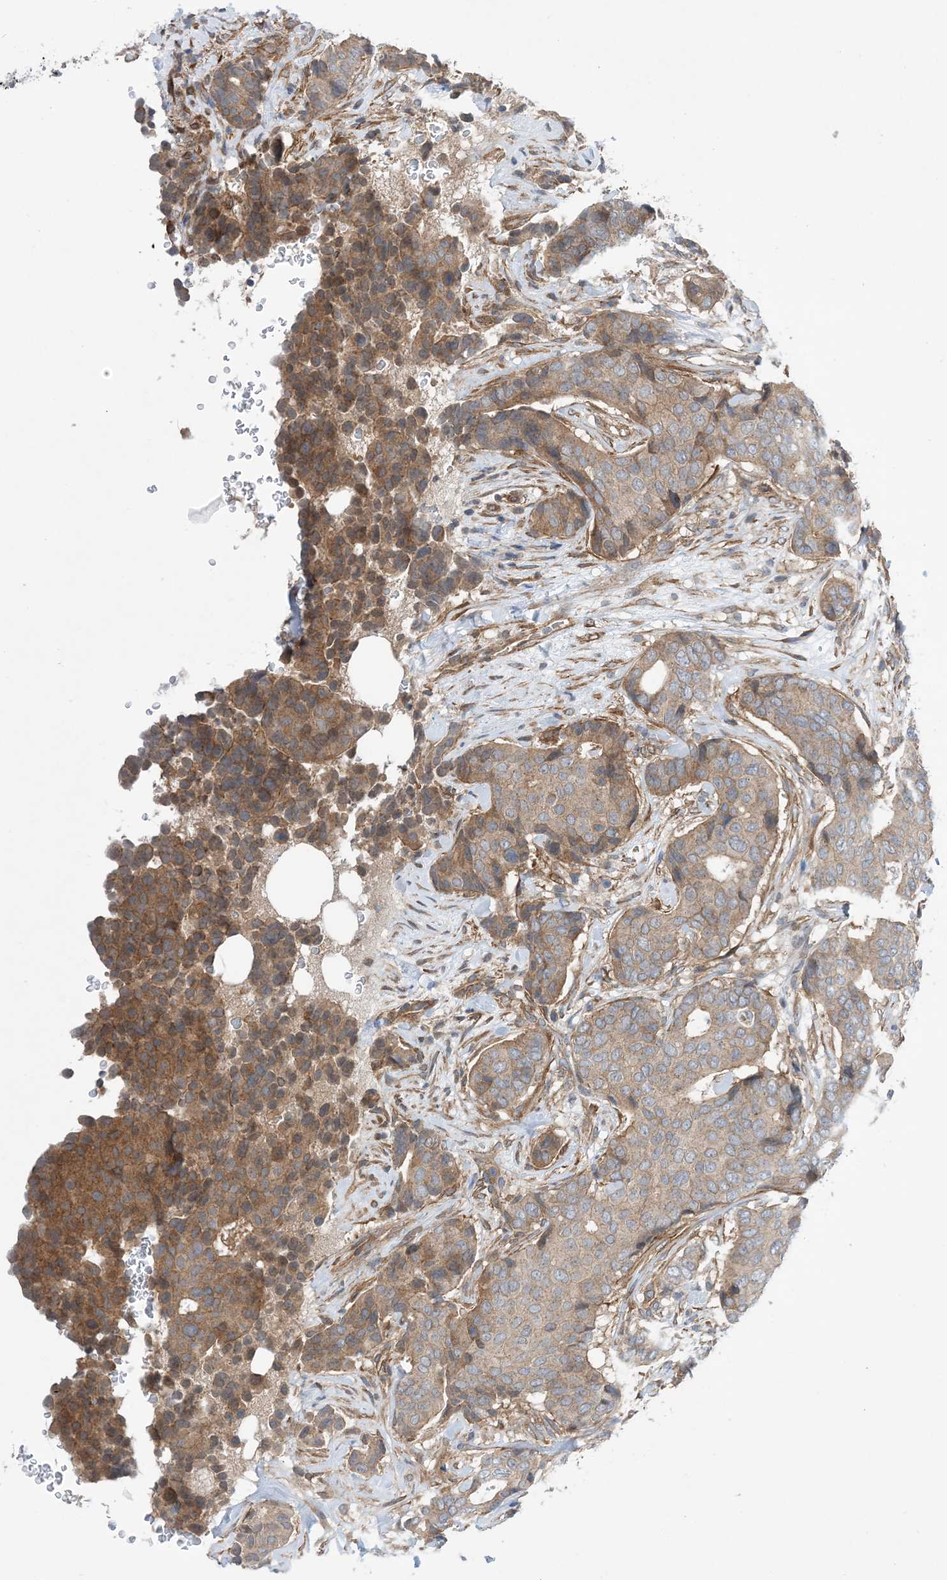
{"staining": {"intensity": "moderate", "quantity": ">75%", "location": "cytoplasmic/membranous"}, "tissue": "breast cancer", "cell_type": "Tumor cells", "image_type": "cancer", "snomed": [{"axis": "morphology", "description": "Duct carcinoma"}, {"axis": "topography", "description": "Breast"}], "caption": "Breast invasive ductal carcinoma stained for a protein (brown) demonstrates moderate cytoplasmic/membranous positive positivity in approximately >75% of tumor cells.", "gene": "EHBP1", "patient": {"sex": "female", "age": 75}}